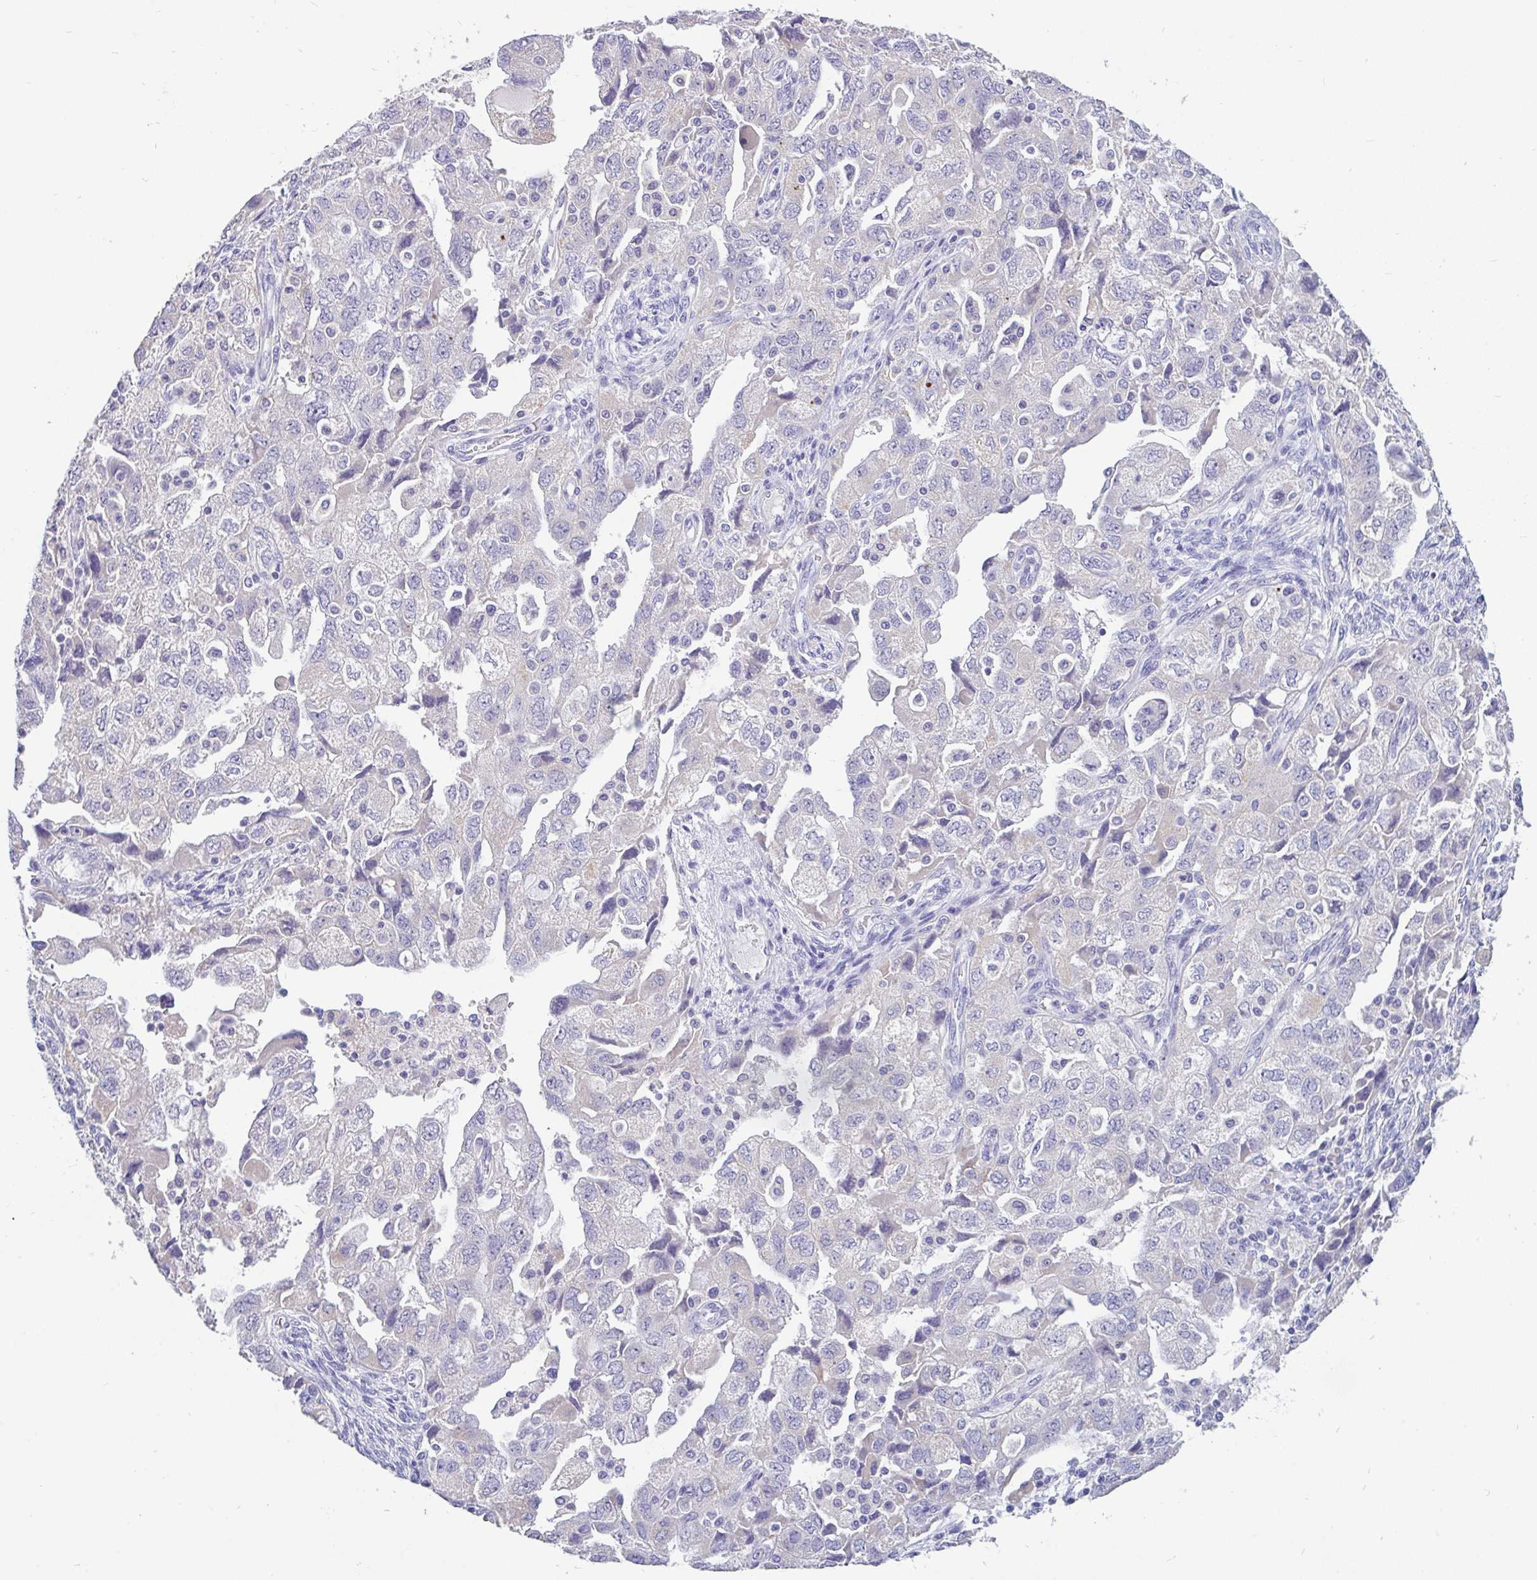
{"staining": {"intensity": "negative", "quantity": "none", "location": "none"}, "tissue": "ovarian cancer", "cell_type": "Tumor cells", "image_type": "cancer", "snomed": [{"axis": "morphology", "description": "Carcinoma, NOS"}, {"axis": "morphology", "description": "Cystadenocarcinoma, serous, NOS"}, {"axis": "topography", "description": "Ovary"}], "caption": "Protein analysis of ovarian carcinoma displays no significant positivity in tumor cells. (Brightfield microscopy of DAB IHC at high magnification).", "gene": "INTS5", "patient": {"sex": "female", "age": 69}}